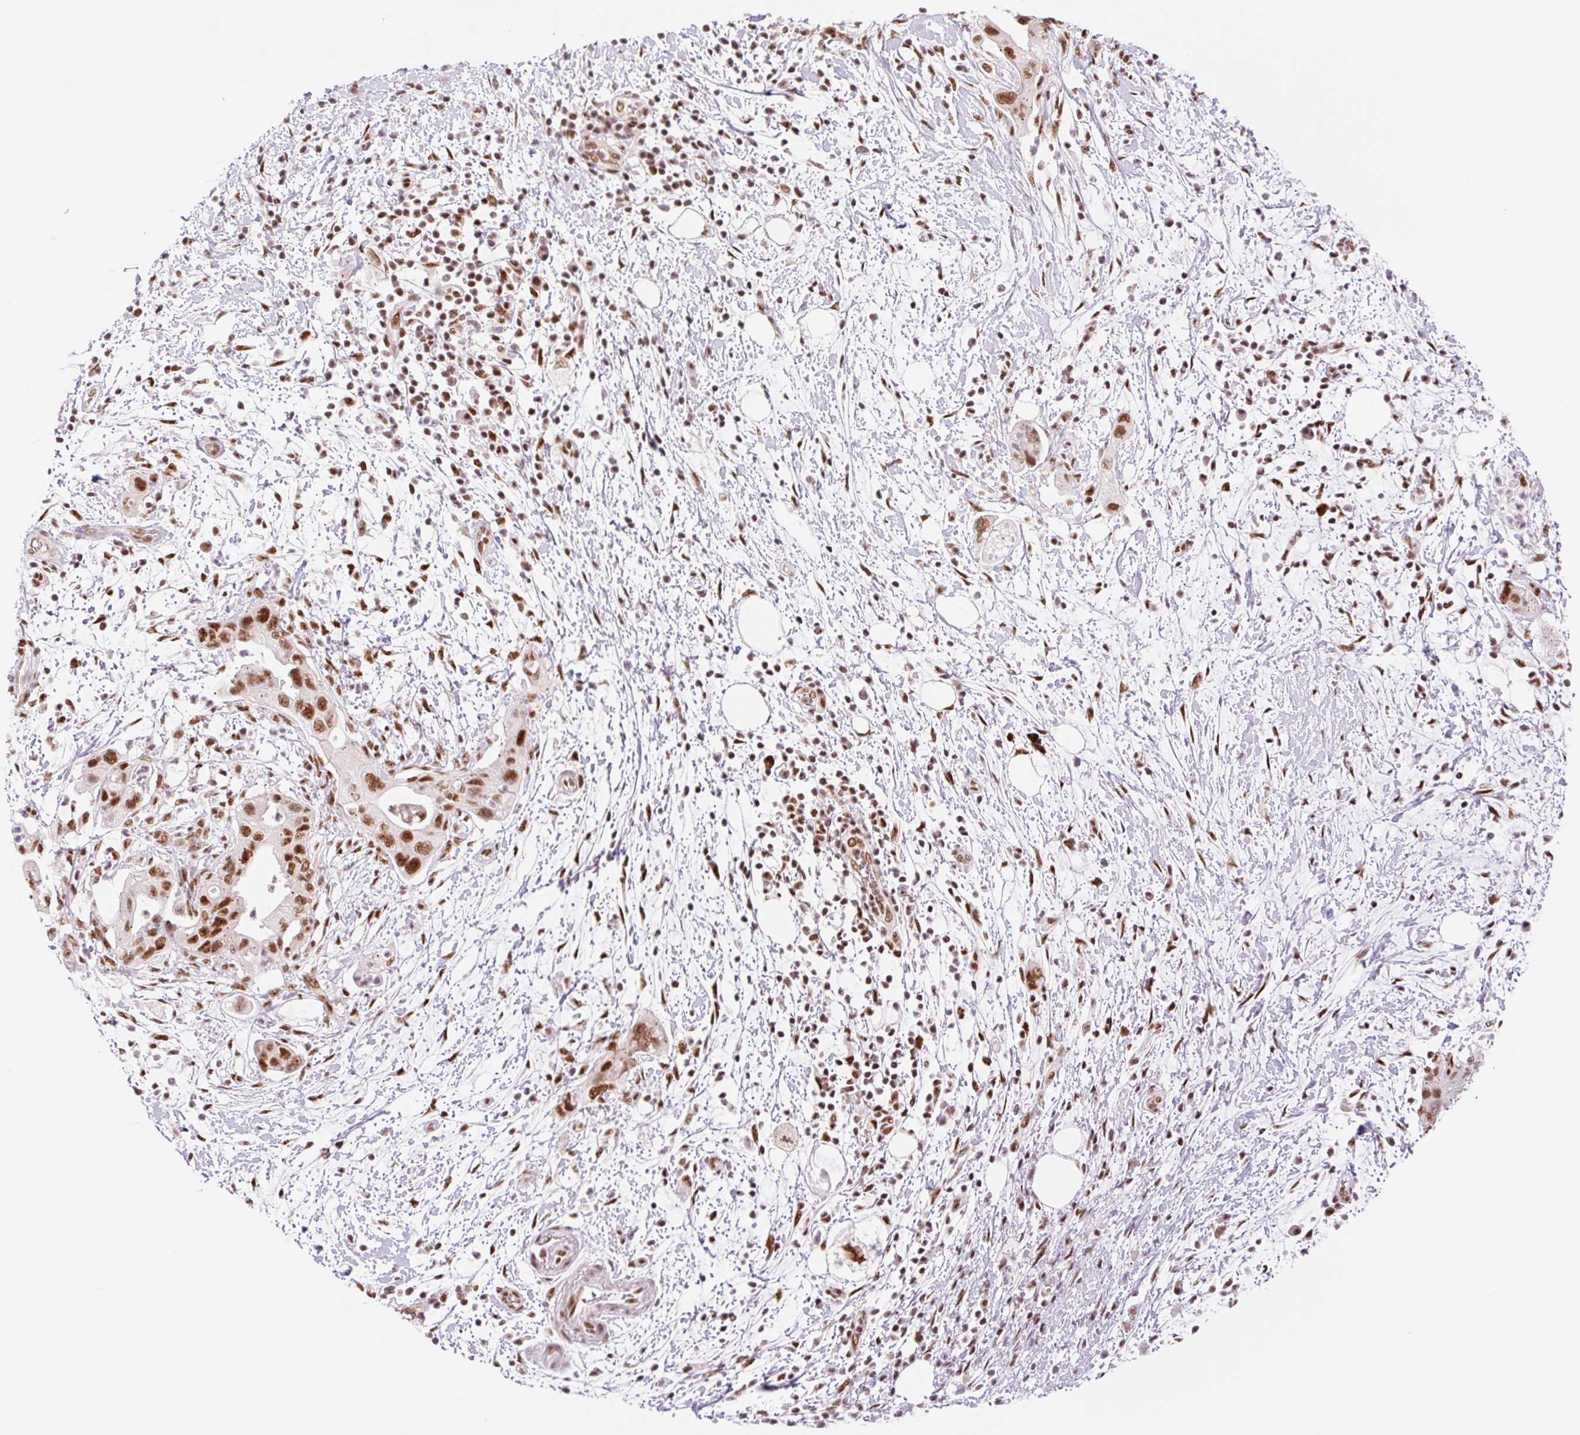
{"staining": {"intensity": "moderate", "quantity": ">75%", "location": "nuclear"}, "tissue": "pancreatic cancer", "cell_type": "Tumor cells", "image_type": "cancer", "snomed": [{"axis": "morphology", "description": "Adenocarcinoma, NOS"}, {"axis": "topography", "description": "Pancreas"}], "caption": "DAB (3,3'-diaminobenzidine) immunohistochemical staining of pancreatic cancer (adenocarcinoma) displays moderate nuclear protein staining in approximately >75% of tumor cells. The staining is performed using DAB (3,3'-diaminobenzidine) brown chromogen to label protein expression. The nuclei are counter-stained blue using hematoxylin.", "gene": "PRDM11", "patient": {"sex": "female", "age": 73}}